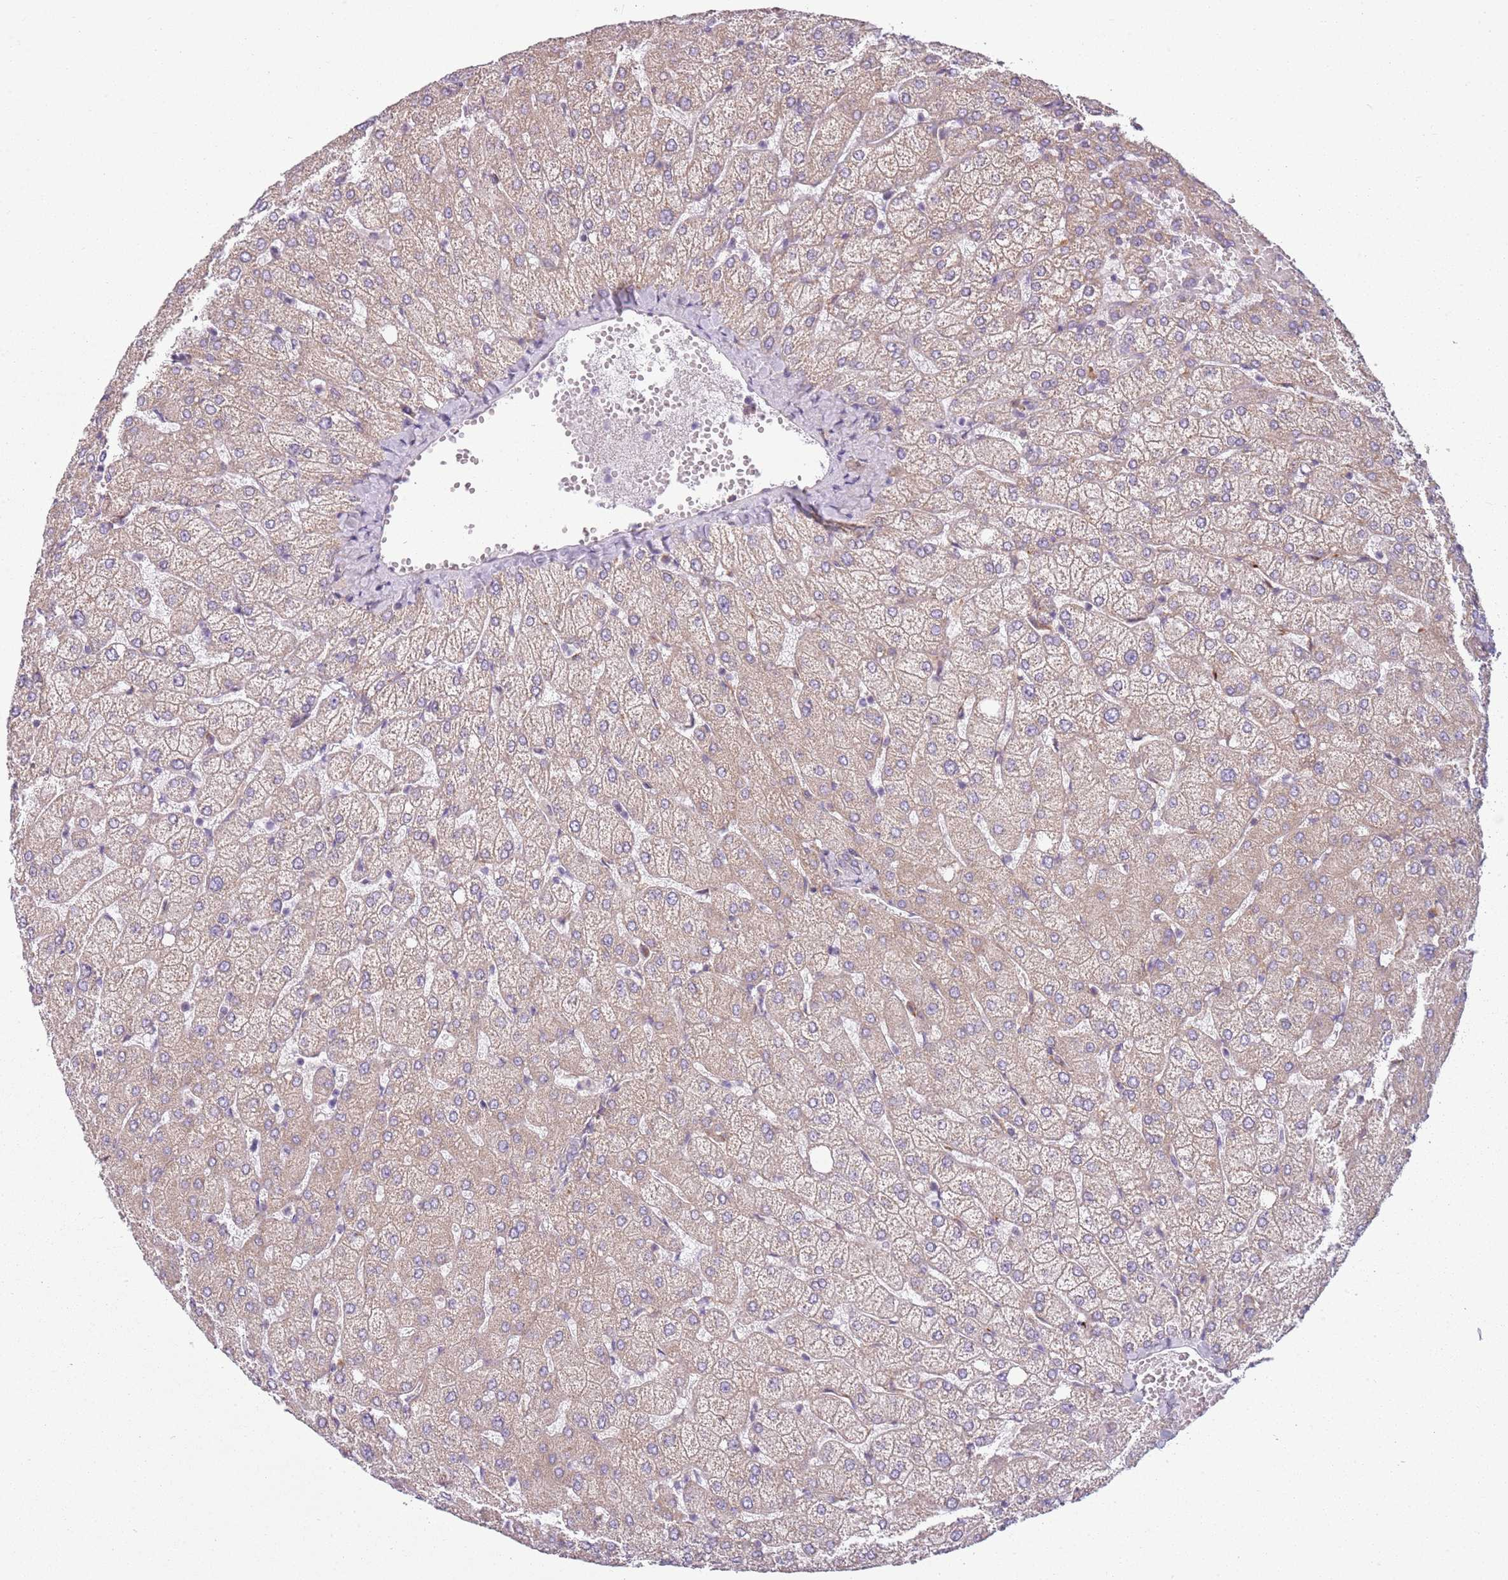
{"staining": {"intensity": "weak", "quantity": "<25%", "location": "cytoplasmic/membranous"}, "tissue": "liver", "cell_type": "Cholangiocytes", "image_type": "normal", "snomed": [{"axis": "morphology", "description": "Normal tissue, NOS"}, {"axis": "topography", "description": "Liver"}], "caption": "The IHC histopathology image has no significant positivity in cholangiocytes of liver. The staining was performed using DAB (3,3'-diaminobenzidine) to visualize the protein expression in brown, while the nuclei were stained in blue with hematoxylin (Magnification: 20x).", "gene": "SNX1", "patient": {"sex": "female", "age": 54}}